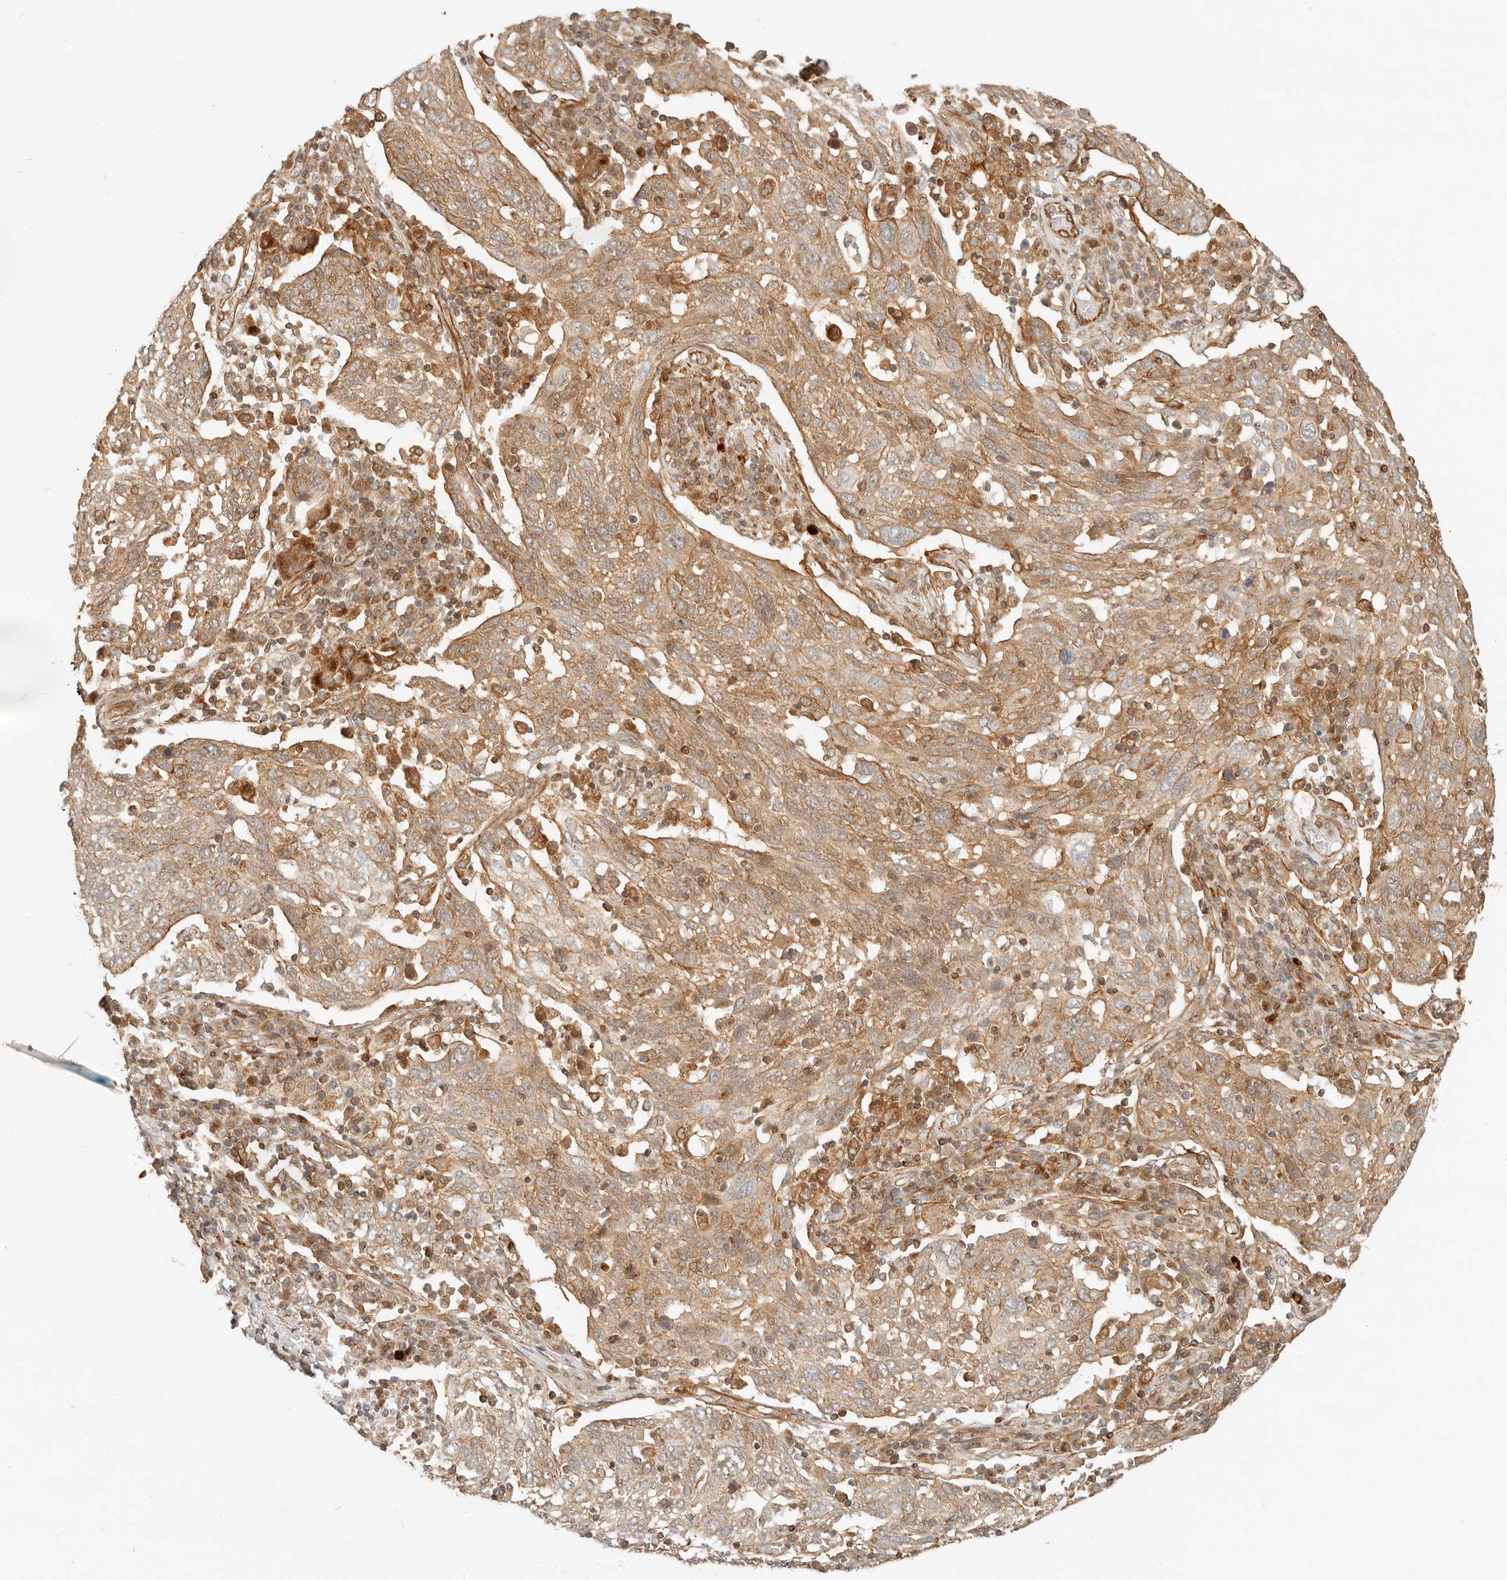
{"staining": {"intensity": "moderate", "quantity": ">75%", "location": "cytoplasmic/membranous"}, "tissue": "lung cancer", "cell_type": "Tumor cells", "image_type": "cancer", "snomed": [{"axis": "morphology", "description": "Squamous cell carcinoma, NOS"}, {"axis": "topography", "description": "Lung"}], "caption": "The image demonstrates staining of lung cancer (squamous cell carcinoma), revealing moderate cytoplasmic/membranous protein expression (brown color) within tumor cells.", "gene": "UFSP1", "patient": {"sex": "male", "age": 65}}